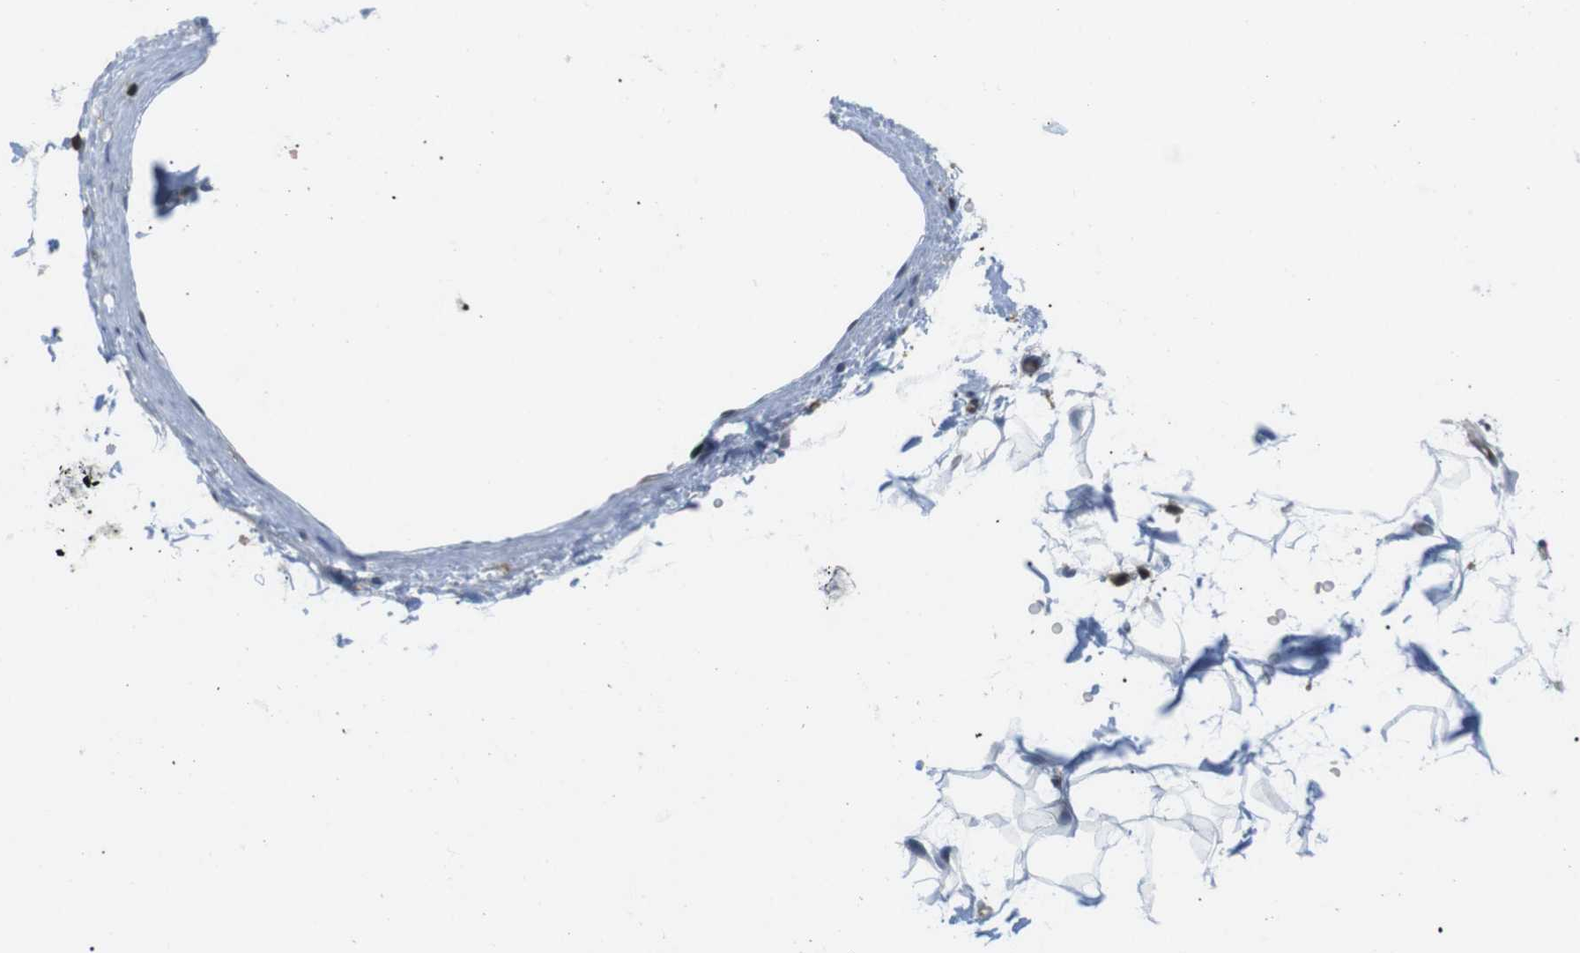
{"staining": {"intensity": "negative", "quantity": "none", "location": "none"}, "tissue": "adipose tissue", "cell_type": "Adipocytes", "image_type": "normal", "snomed": [{"axis": "morphology", "description": "Normal tissue, NOS"}, {"axis": "topography", "description": "Soft tissue"}], "caption": "Protein analysis of unremarkable adipose tissue displays no significant expression in adipocytes.", "gene": "STK10", "patient": {"sex": "male", "age": 72}}